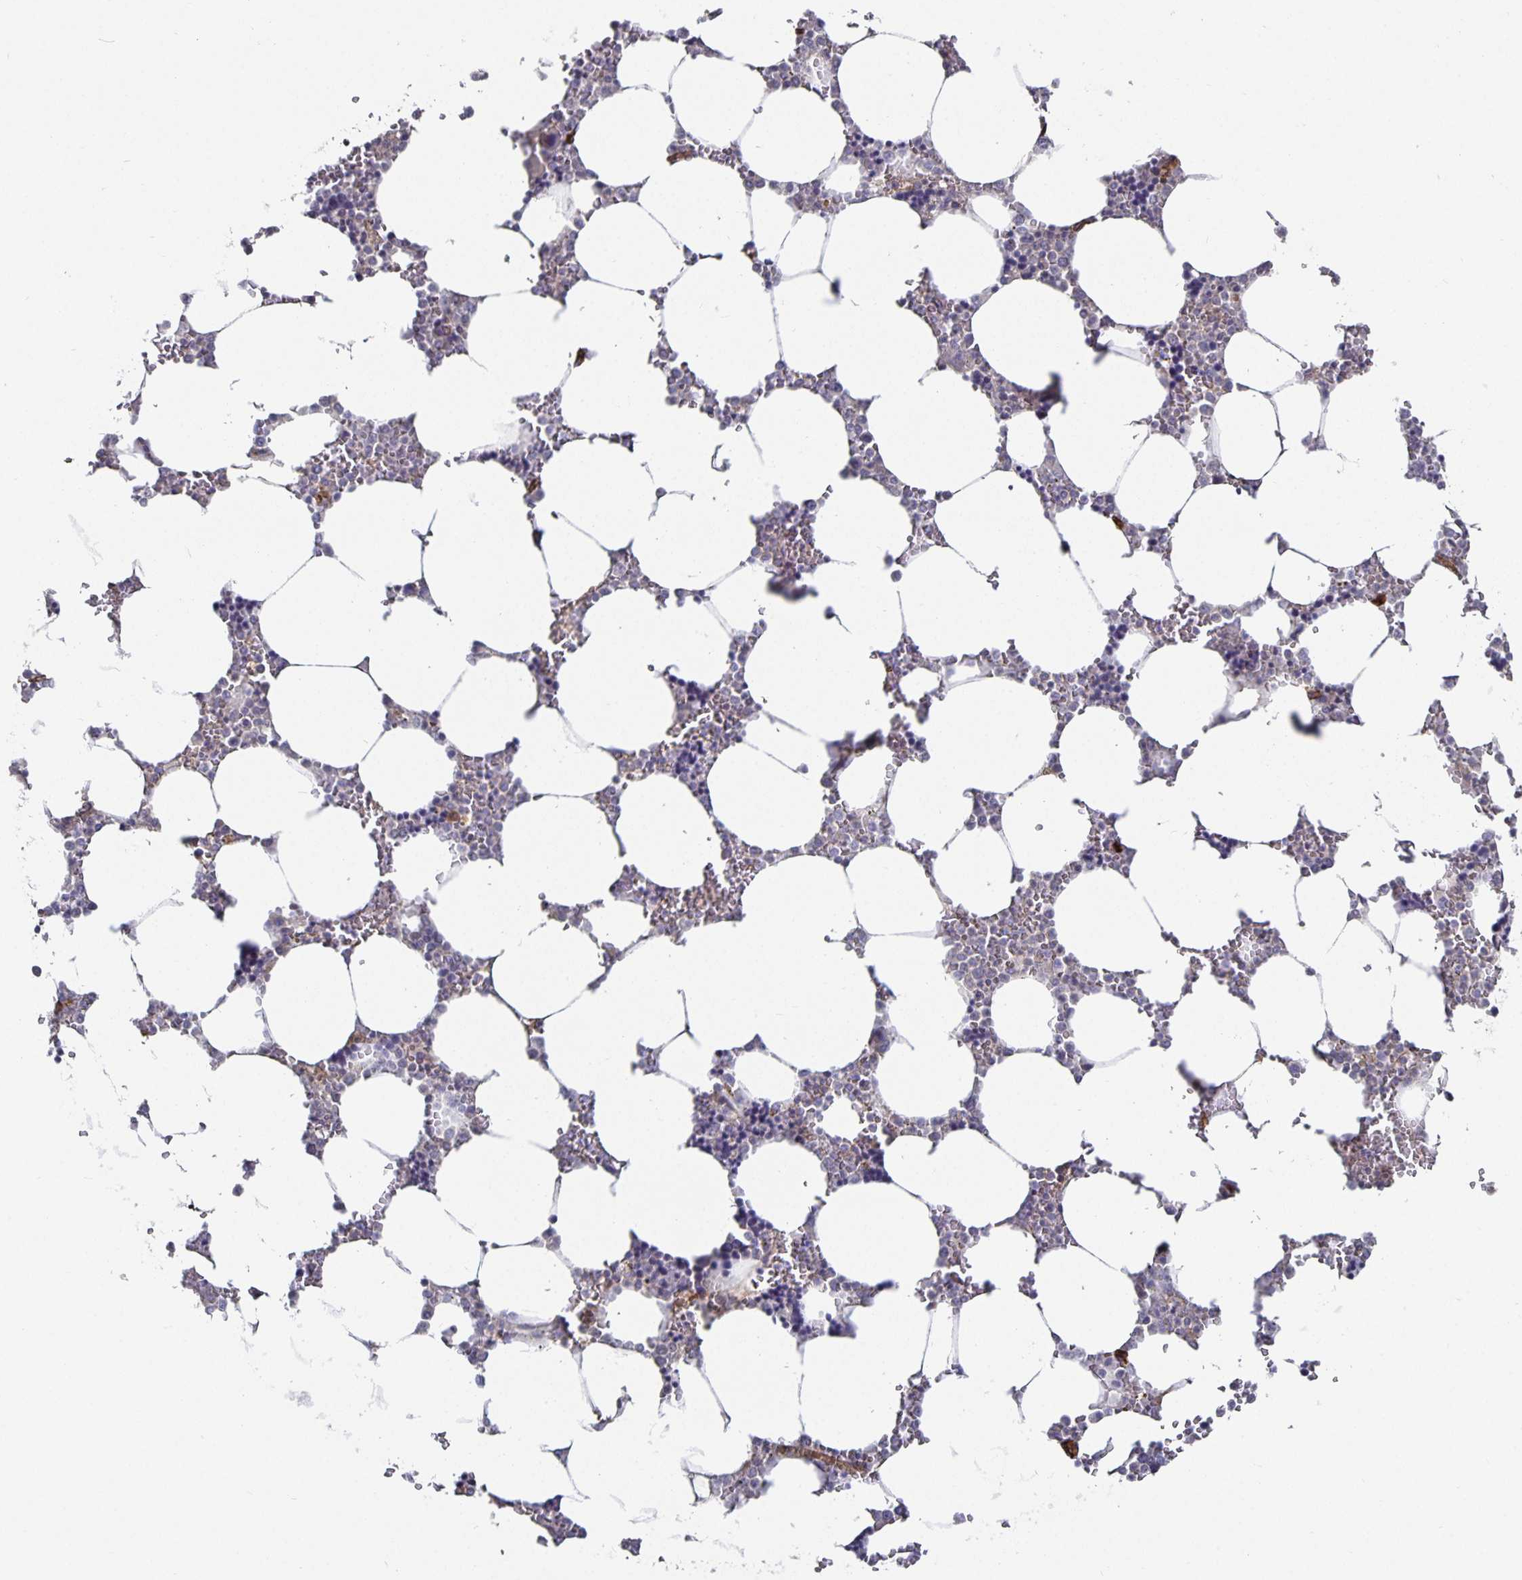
{"staining": {"intensity": "negative", "quantity": "none", "location": "none"}, "tissue": "bone marrow", "cell_type": "Hematopoietic cells", "image_type": "normal", "snomed": [{"axis": "morphology", "description": "Normal tissue, NOS"}, {"axis": "topography", "description": "Bone marrow"}], "caption": "Immunohistochemistry (IHC) image of unremarkable bone marrow: human bone marrow stained with DAB (3,3'-diaminobenzidine) displays no significant protein expression in hematopoietic cells.", "gene": "PODXL", "patient": {"sex": "male", "age": 64}}